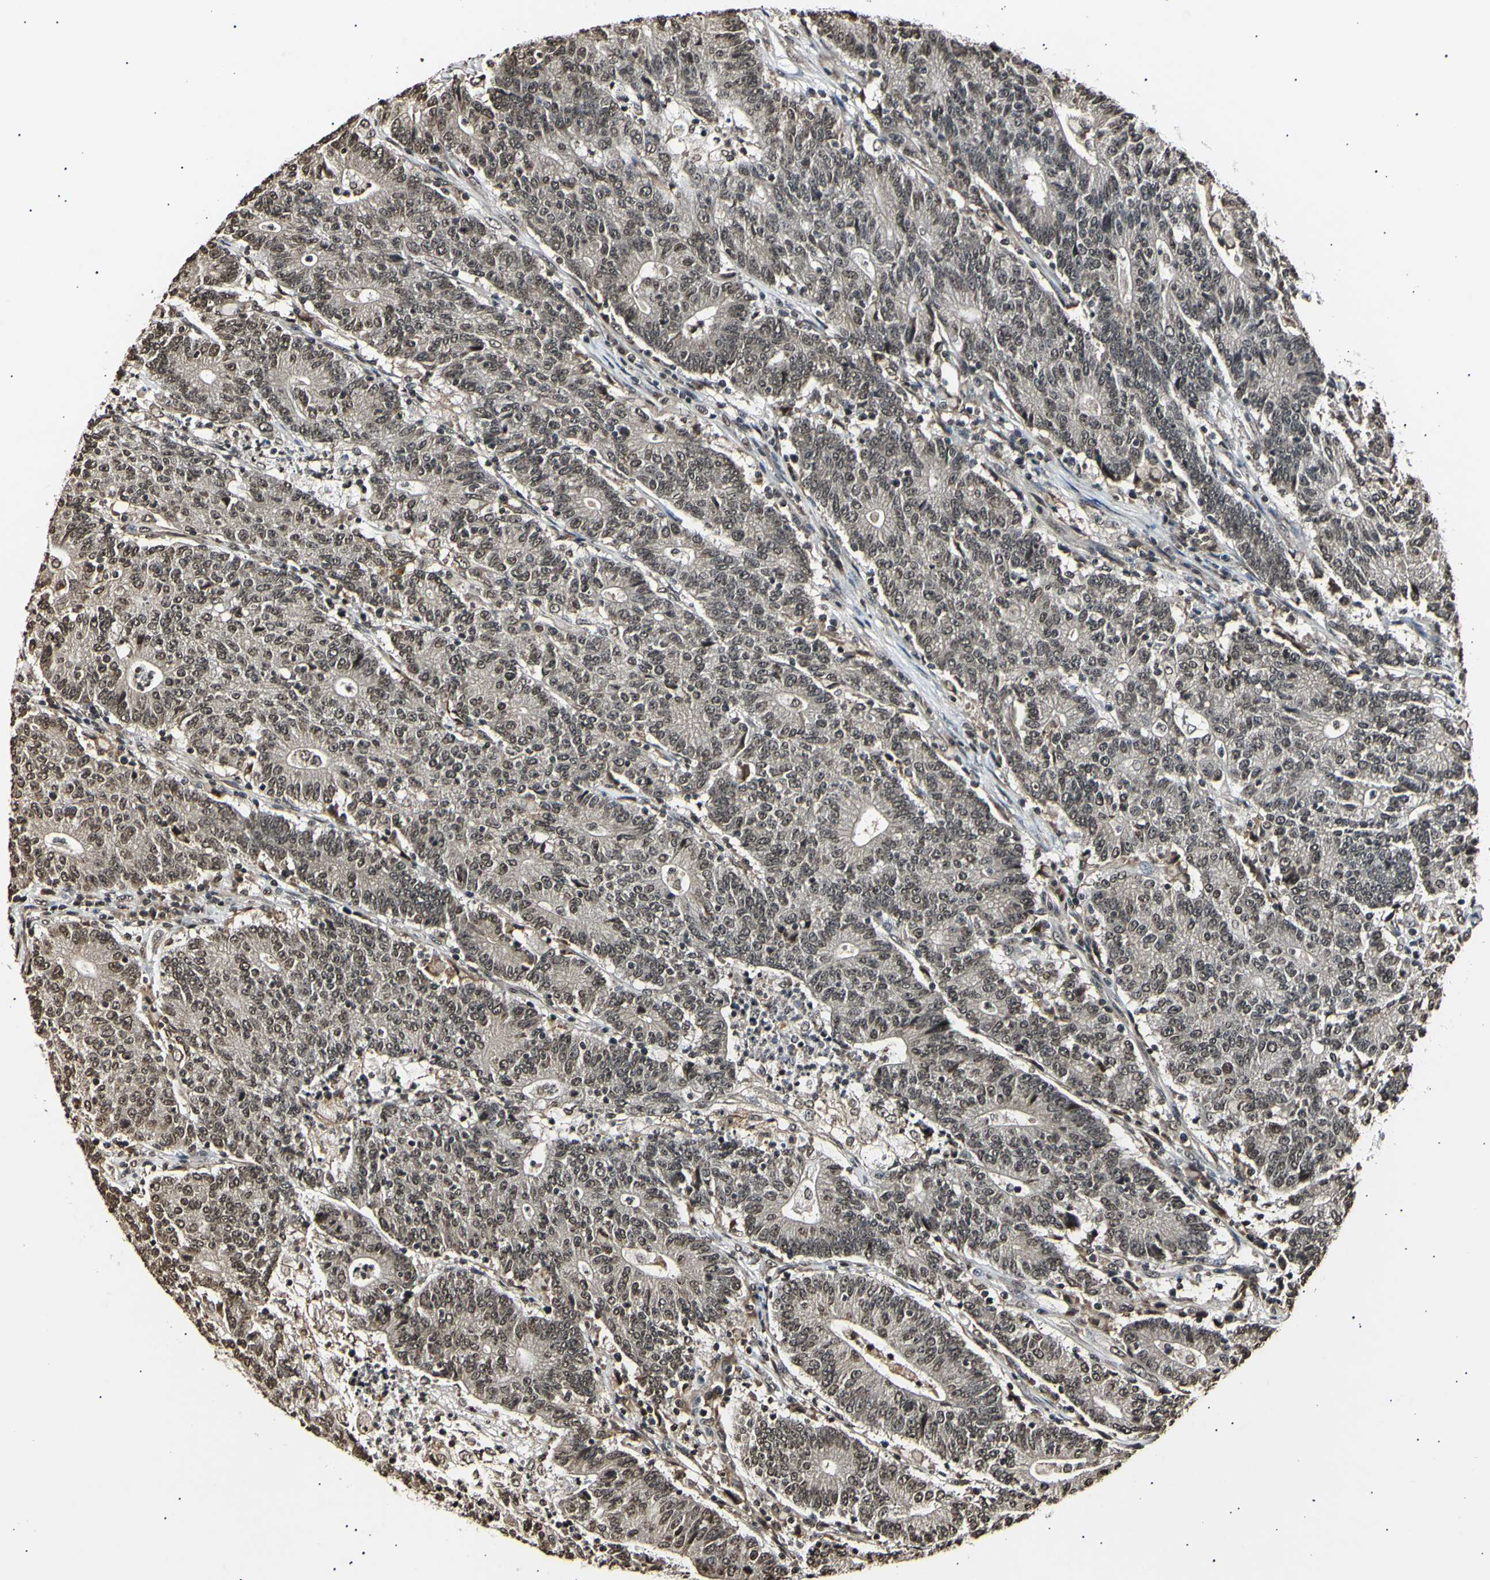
{"staining": {"intensity": "moderate", "quantity": ">75%", "location": "cytoplasmic/membranous,nuclear"}, "tissue": "colorectal cancer", "cell_type": "Tumor cells", "image_type": "cancer", "snomed": [{"axis": "morphology", "description": "Normal tissue, NOS"}, {"axis": "morphology", "description": "Adenocarcinoma, NOS"}, {"axis": "topography", "description": "Colon"}], "caption": "IHC of colorectal adenocarcinoma reveals medium levels of moderate cytoplasmic/membranous and nuclear staining in about >75% of tumor cells.", "gene": "ANAPC7", "patient": {"sex": "female", "age": 75}}